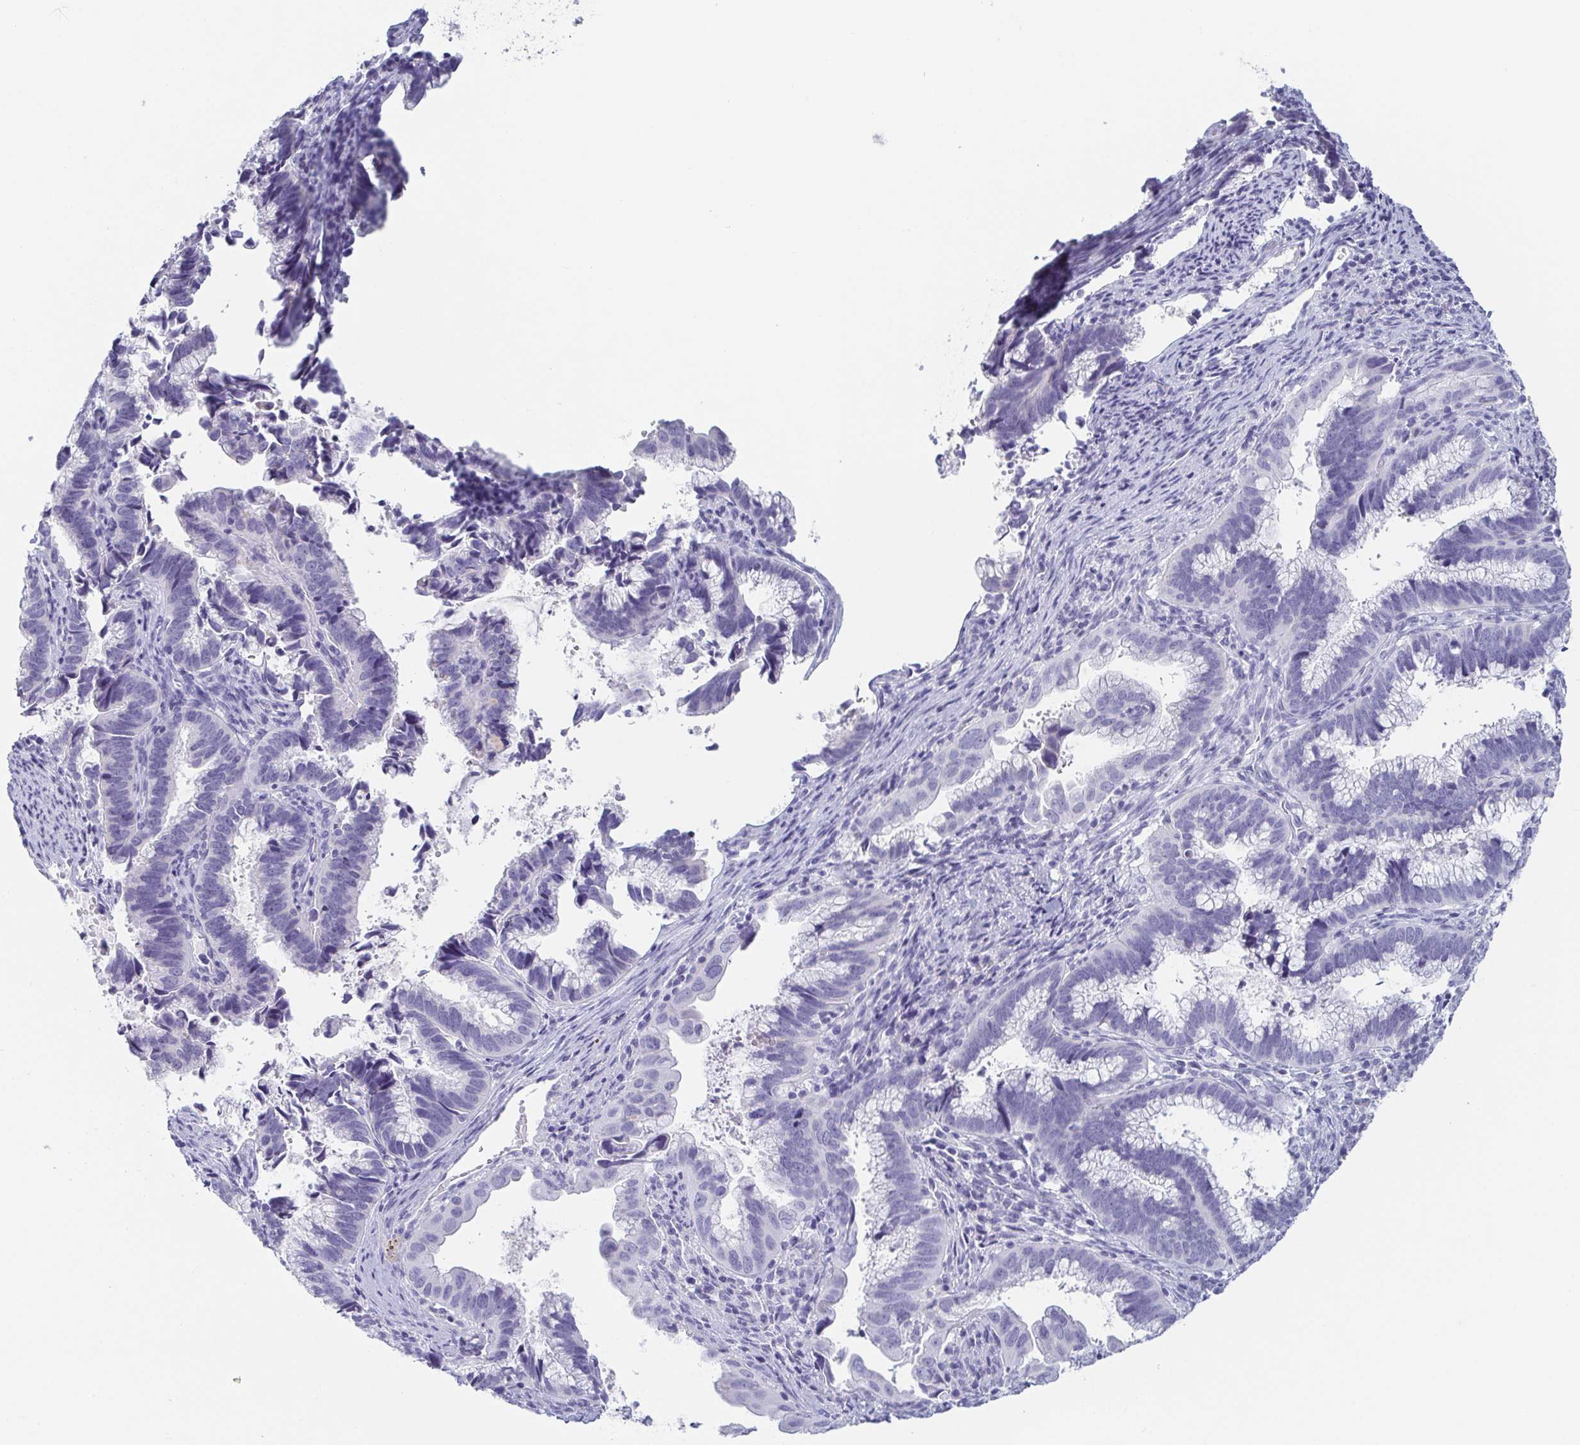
{"staining": {"intensity": "negative", "quantity": "none", "location": "none"}, "tissue": "cervical cancer", "cell_type": "Tumor cells", "image_type": "cancer", "snomed": [{"axis": "morphology", "description": "Adenocarcinoma, NOS"}, {"axis": "topography", "description": "Cervix"}], "caption": "Protein analysis of cervical adenocarcinoma shows no significant staining in tumor cells.", "gene": "ITLN1", "patient": {"sex": "female", "age": 61}}